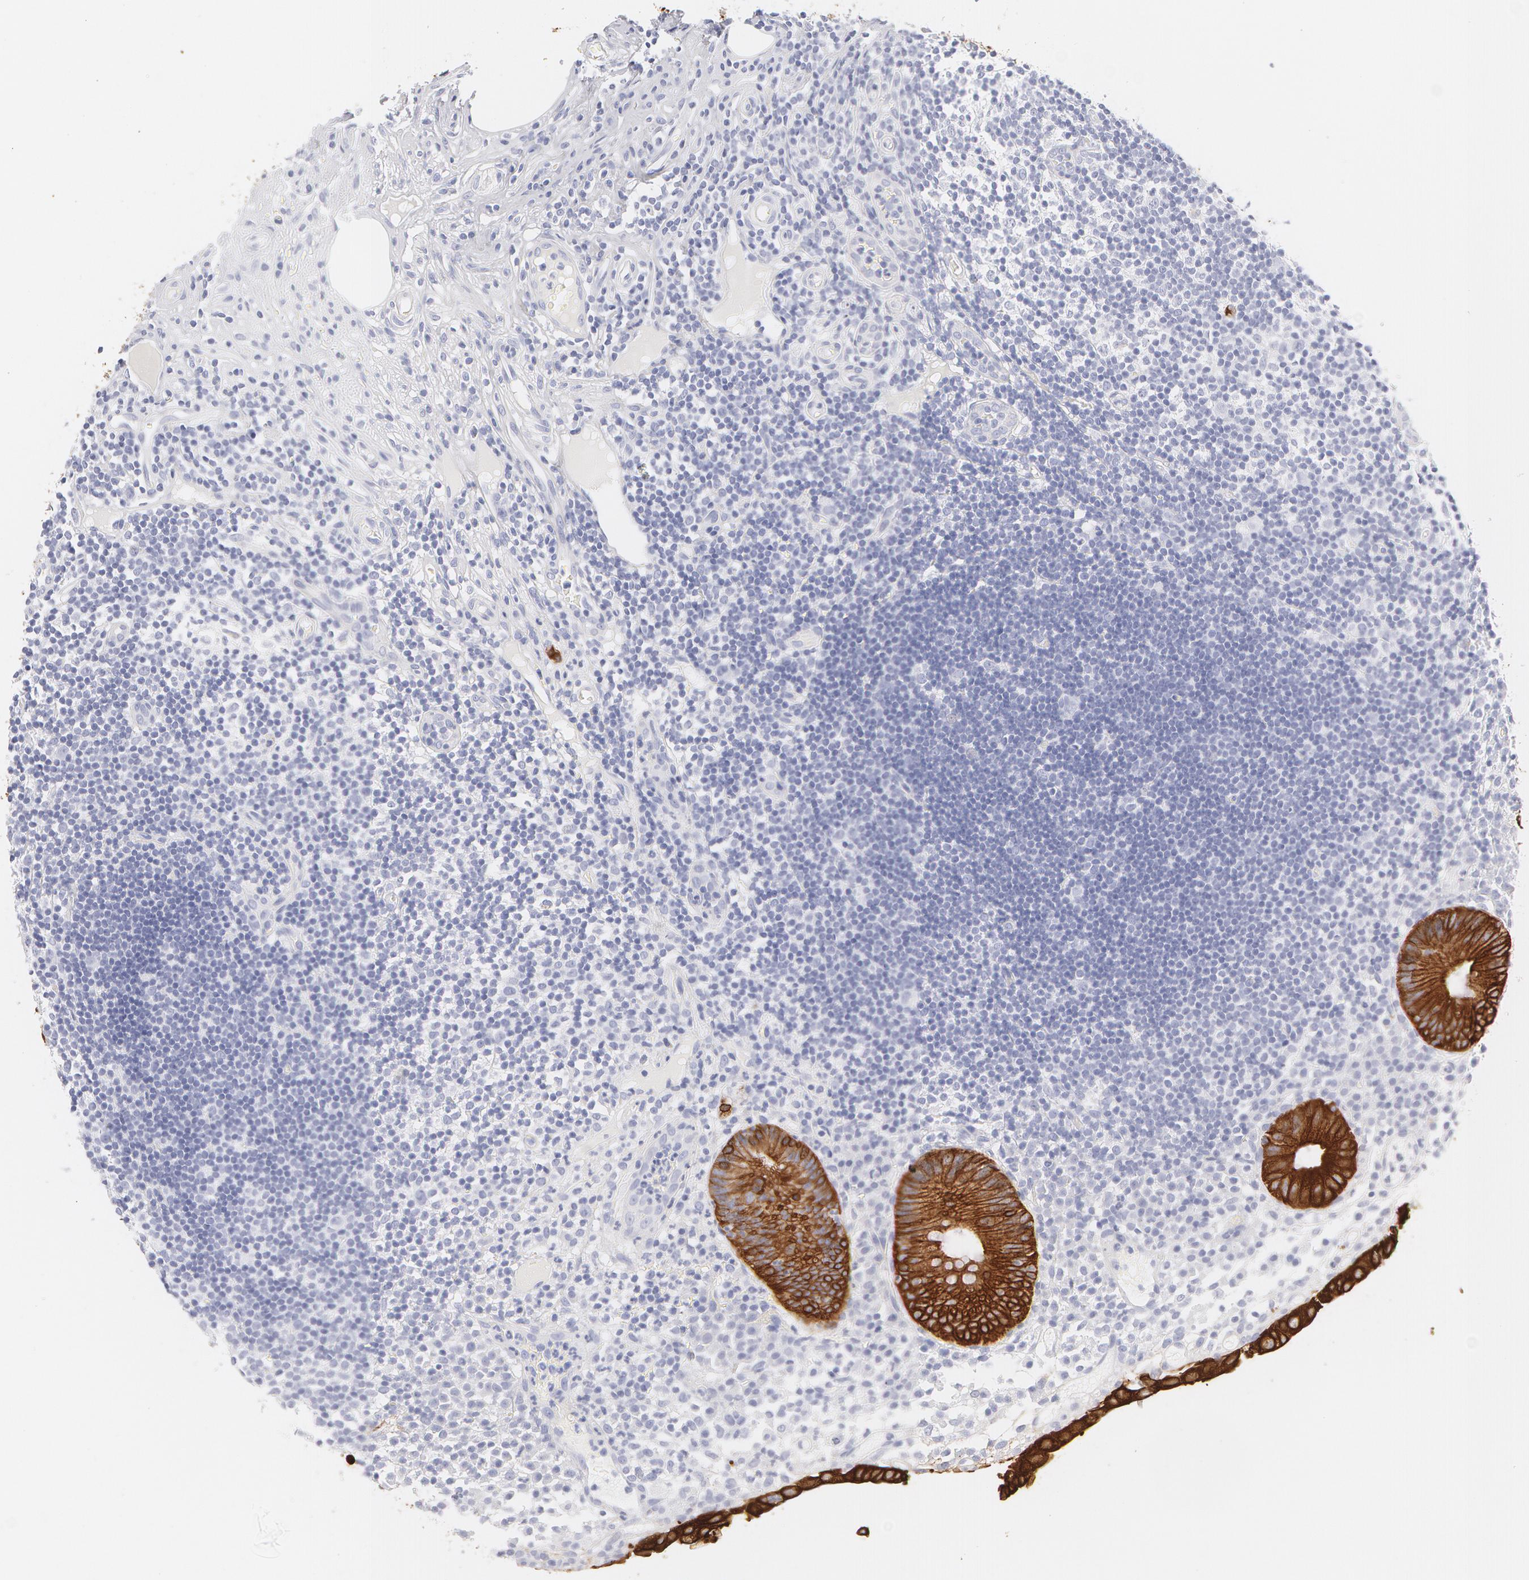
{"staining": {"intensity": "strong", "quantity": ">75%", "location": "cytoplasmic/membranous"}, "tissue": "appendix", "cell_type": "Glandular cells", "image_type": "normal", "snomed": [{"axis": "morphology", "description": "Normal tissue, NOS"}, {"axis": "topography", "description": "Appendix"}], "caption": "Immunohistochemical staining of unremarkable human appendix reveals high levels of strong cytoplasmic/membranous positivity in about >75% of glandular cells.", "gene": "KRT8", "patient": {"sex": "male", "age": 25}}